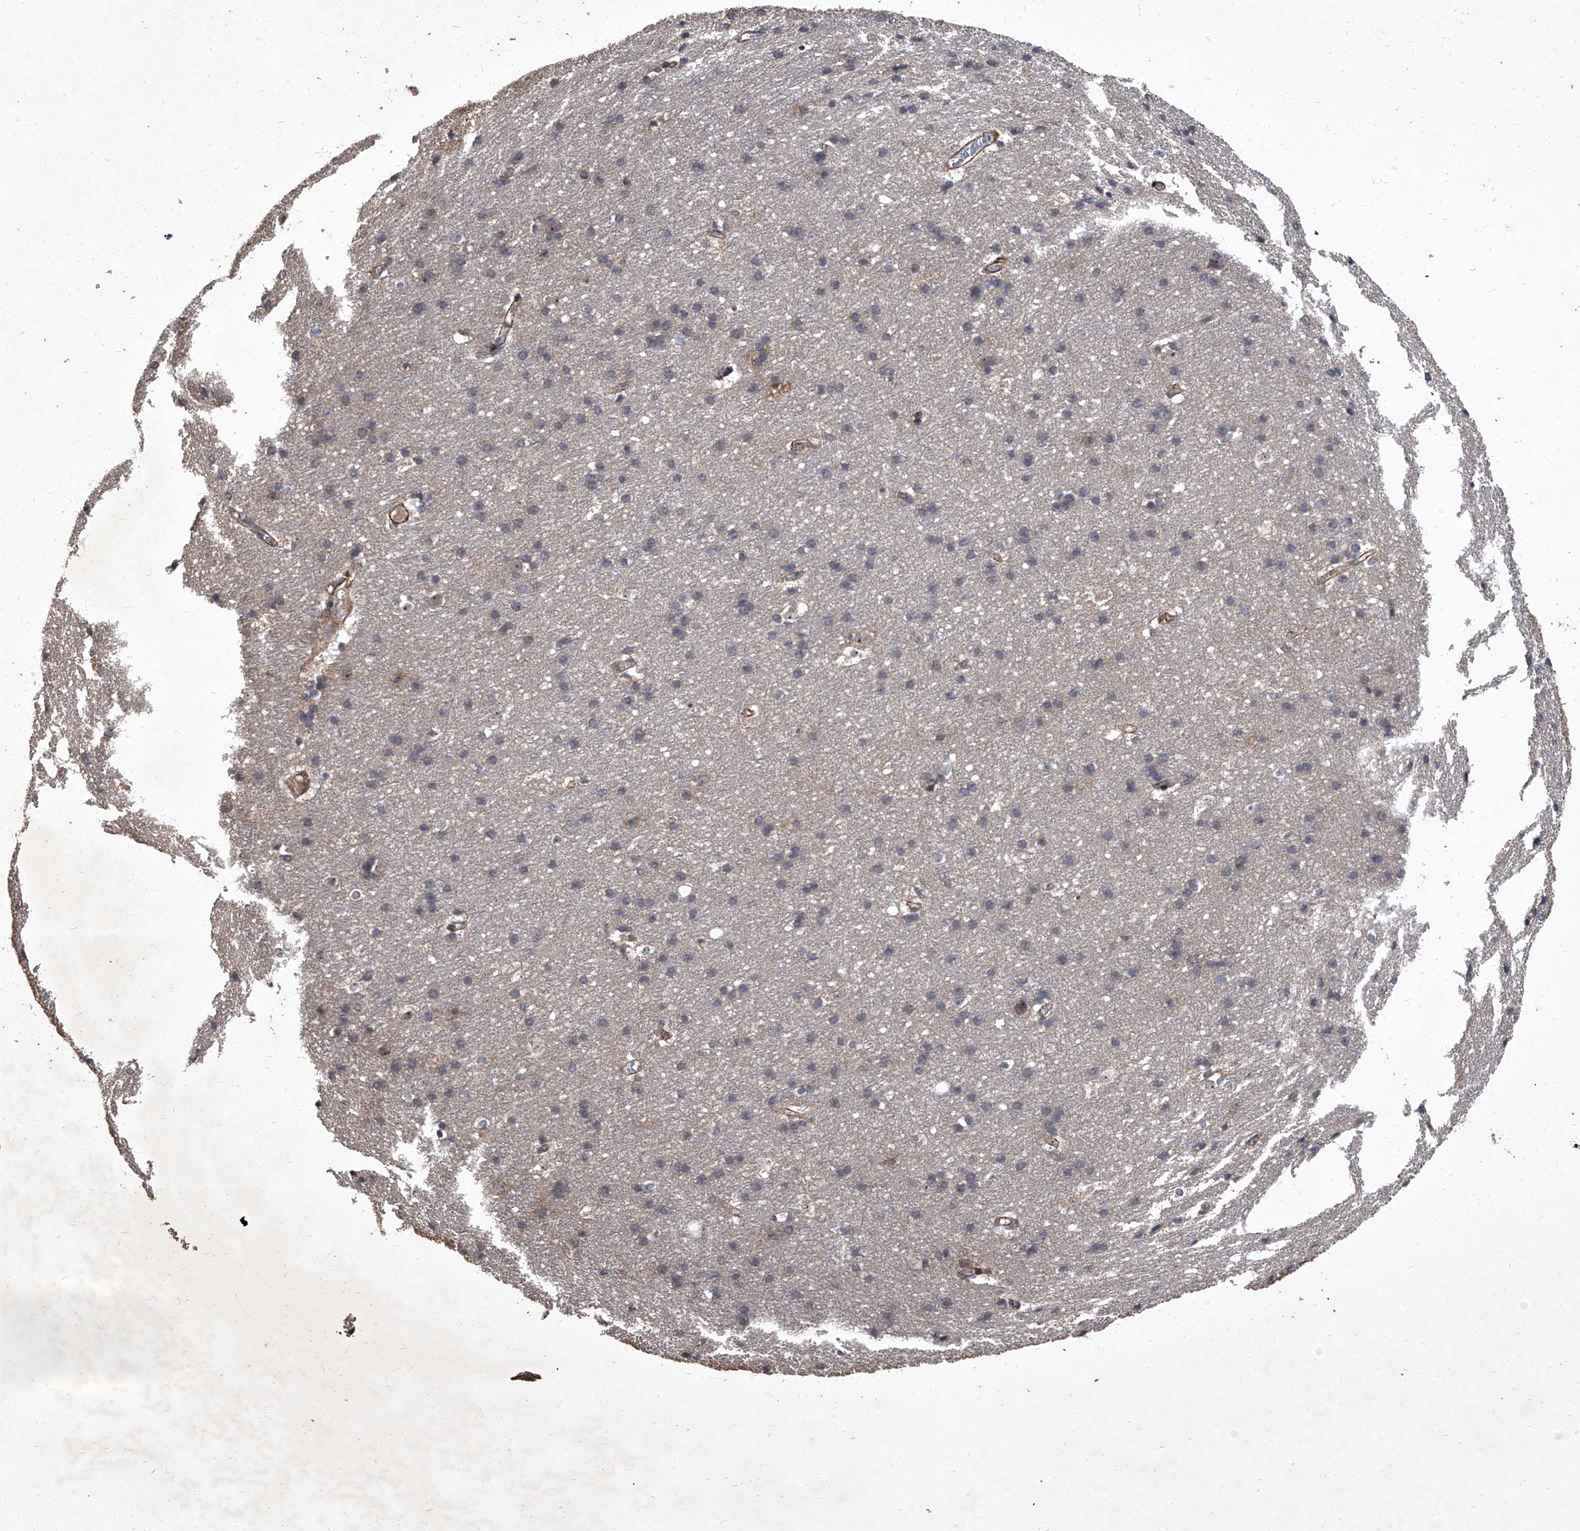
{"staining": {"intensity": "moderate", "quantity": ">75%", "location": "cytoplasmic/membranous"}, "tissue": "cerebral cortex", "cell_type": "Endothelial cells", "image_type": "normal", "snomed": [{"axis": "morphology", "description": "Normal tissue, NOS"}, {"axis": "topography", "description": "Cerebral cortex"}], "caption": "Benign cerebral cortex demonstrates moderate cytoplasmic/membranous expression in approximately >75% of endothelial cells Using DAB (brown) and hematoxylin (blue) stains, captured at high magnification using brightfield microscopy..", "gene": "SIRT4", "patient": {"sex": "male", "age": 54}}